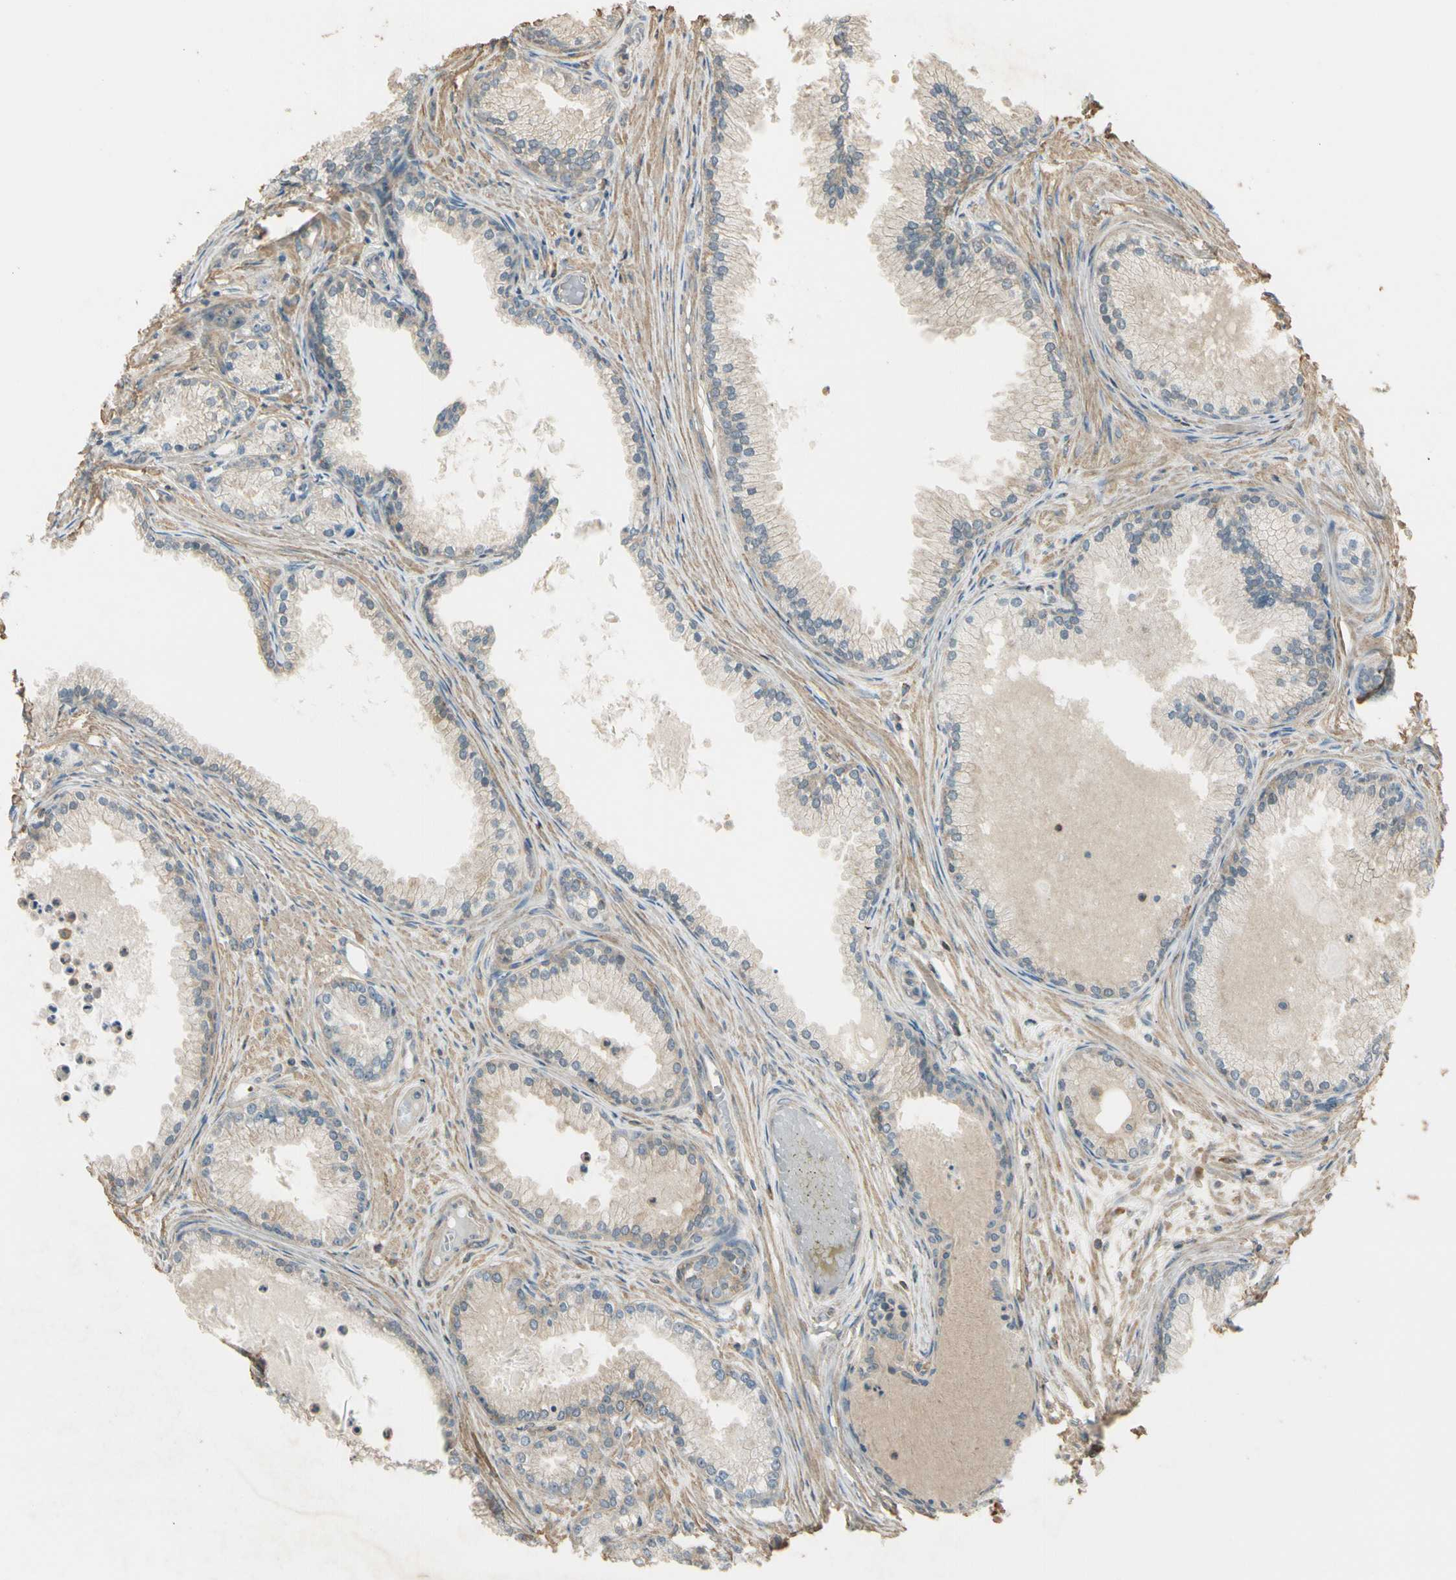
{"staining": {"intensity": "weak", "quantity": "<25%", "location": "cytoplasmic/membranous"}, "tissue": "prostate cancer", "cell_type": "Tumor cells", "image_type": "cancer", "snomed": [{"axis": "morphology", "description": "Adenocarcinoma, Low grade"}, {"axis": "topography", "description": "Prostate"}], "caption": "DAB immunohistochemical staining of prostate cancer (adenocarcinoma (low-grade)) exhibits no significant staining in tumor cells.", "gene": "PLXNA1", "patient": {"sex": "male", "age": 72}}